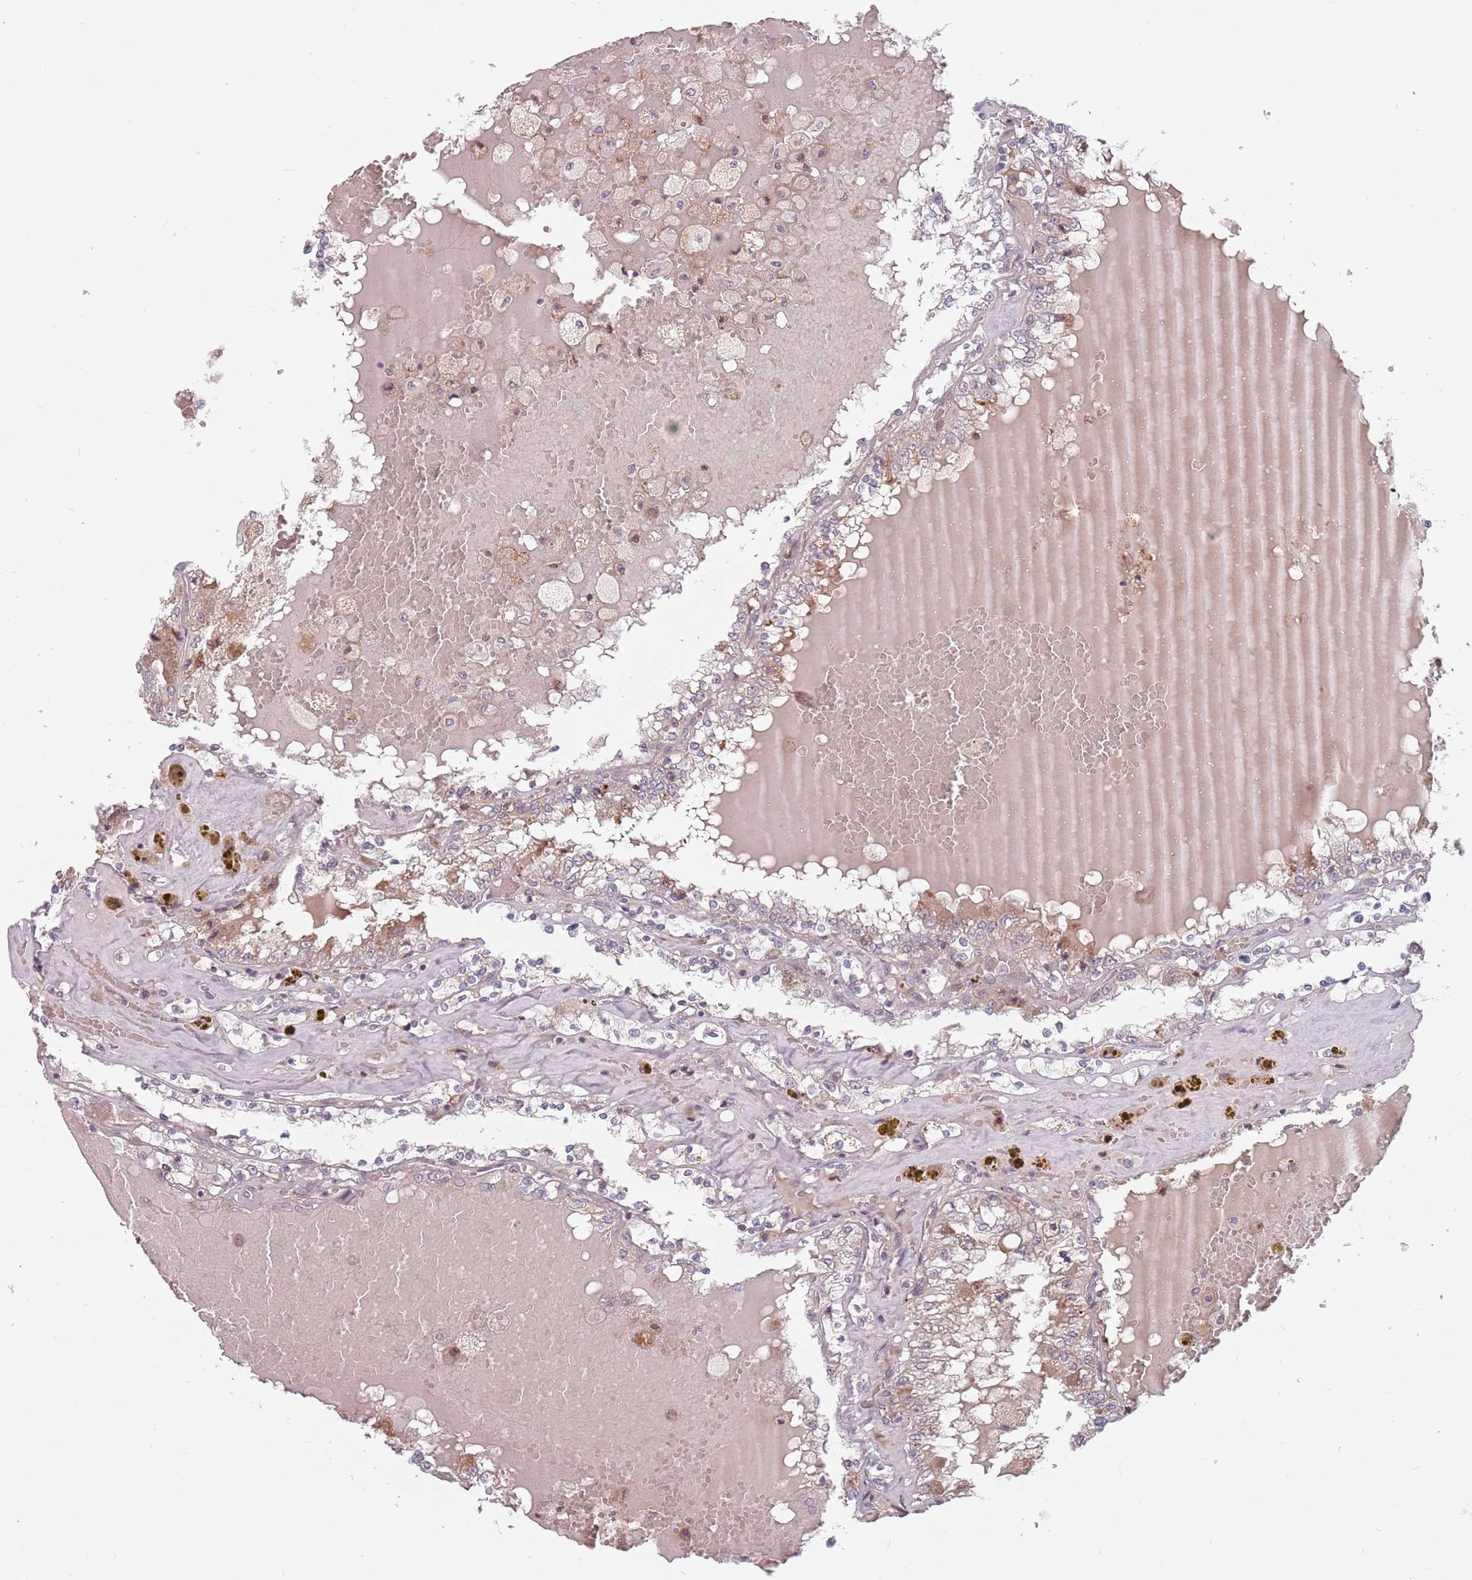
{"staining": {"intensity": "moderate", "quantity": "<25%", "location": "cytoplasmic/membranous"}, "tissue": "renal cancer", "cell_type": "Tumor cells", "image_type": "cancer", "snomed": [{"axis": "morphology", "description": "Adenocarcinoma, NOS"}, {"axis": "topography", "description": "Kidney"}], "caption": "Renal adenocarcinoma stained for a protein (brown) exhibits moderate cytoplasmic/membranous positive expression in approximately <25% of tumor cells.", "gene": "ADAL", "patient": {"sex": "female", "age": 56}}